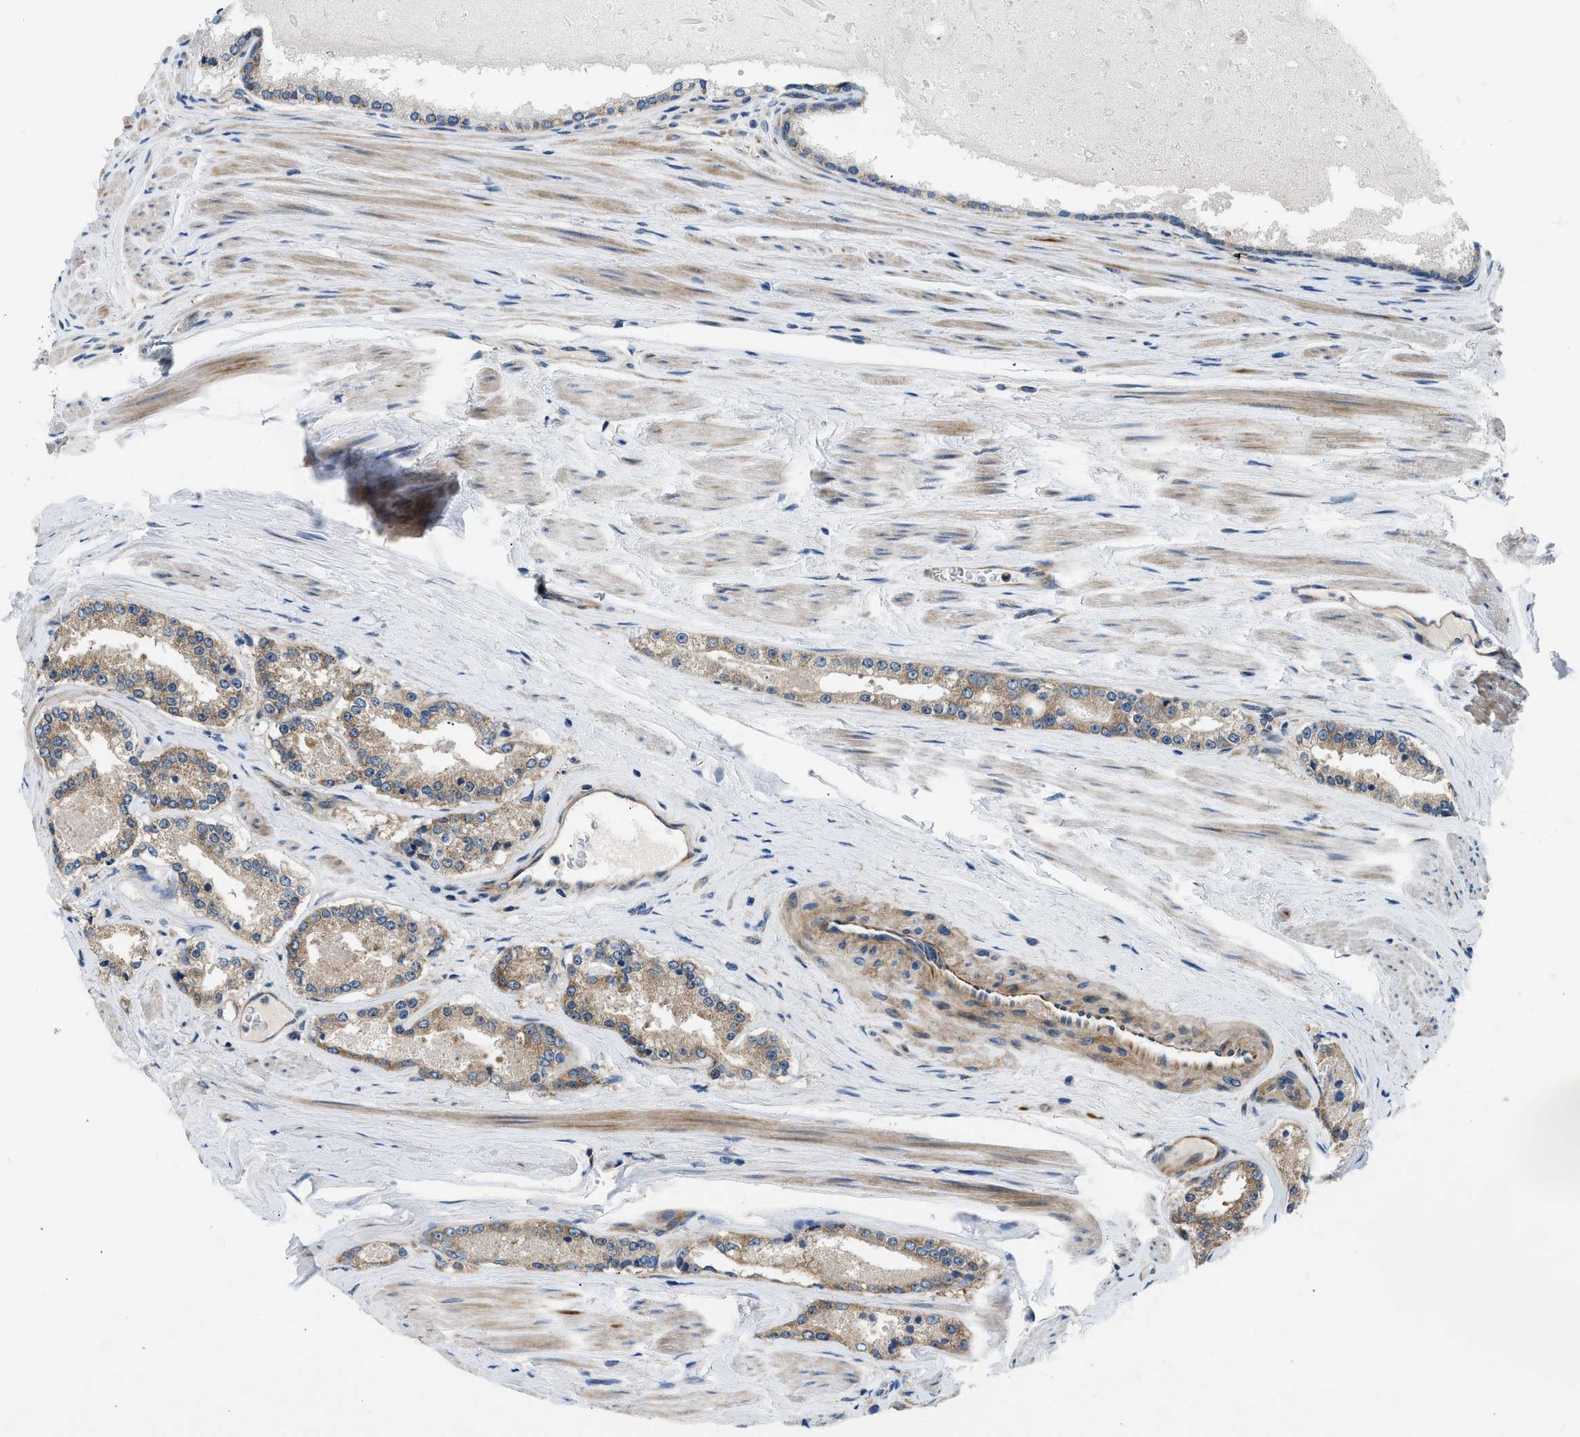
{"staining": {"intensity": "moderate", "quantity": ">75%", "location": "cytoplasmic/membranous"}, "tissue": "prostate cancer", "cell_type": "Tumor cells", "image_type": "cancer", "snomed": [{"axis": "morphology", "description": "Adenocarcinoma, Low grade"}, {"axis": "topography", "description": "Prostate"}], "caption": "Immunohistochemical staining of human prostate adenocarcinoma (low-grade) demonstrates medium levels of moderate cytoplasmic/membranous expression in about >75% of tumor cells.", "gene": "LPIN2", "patient": {"sex": "male", "age": 70}}